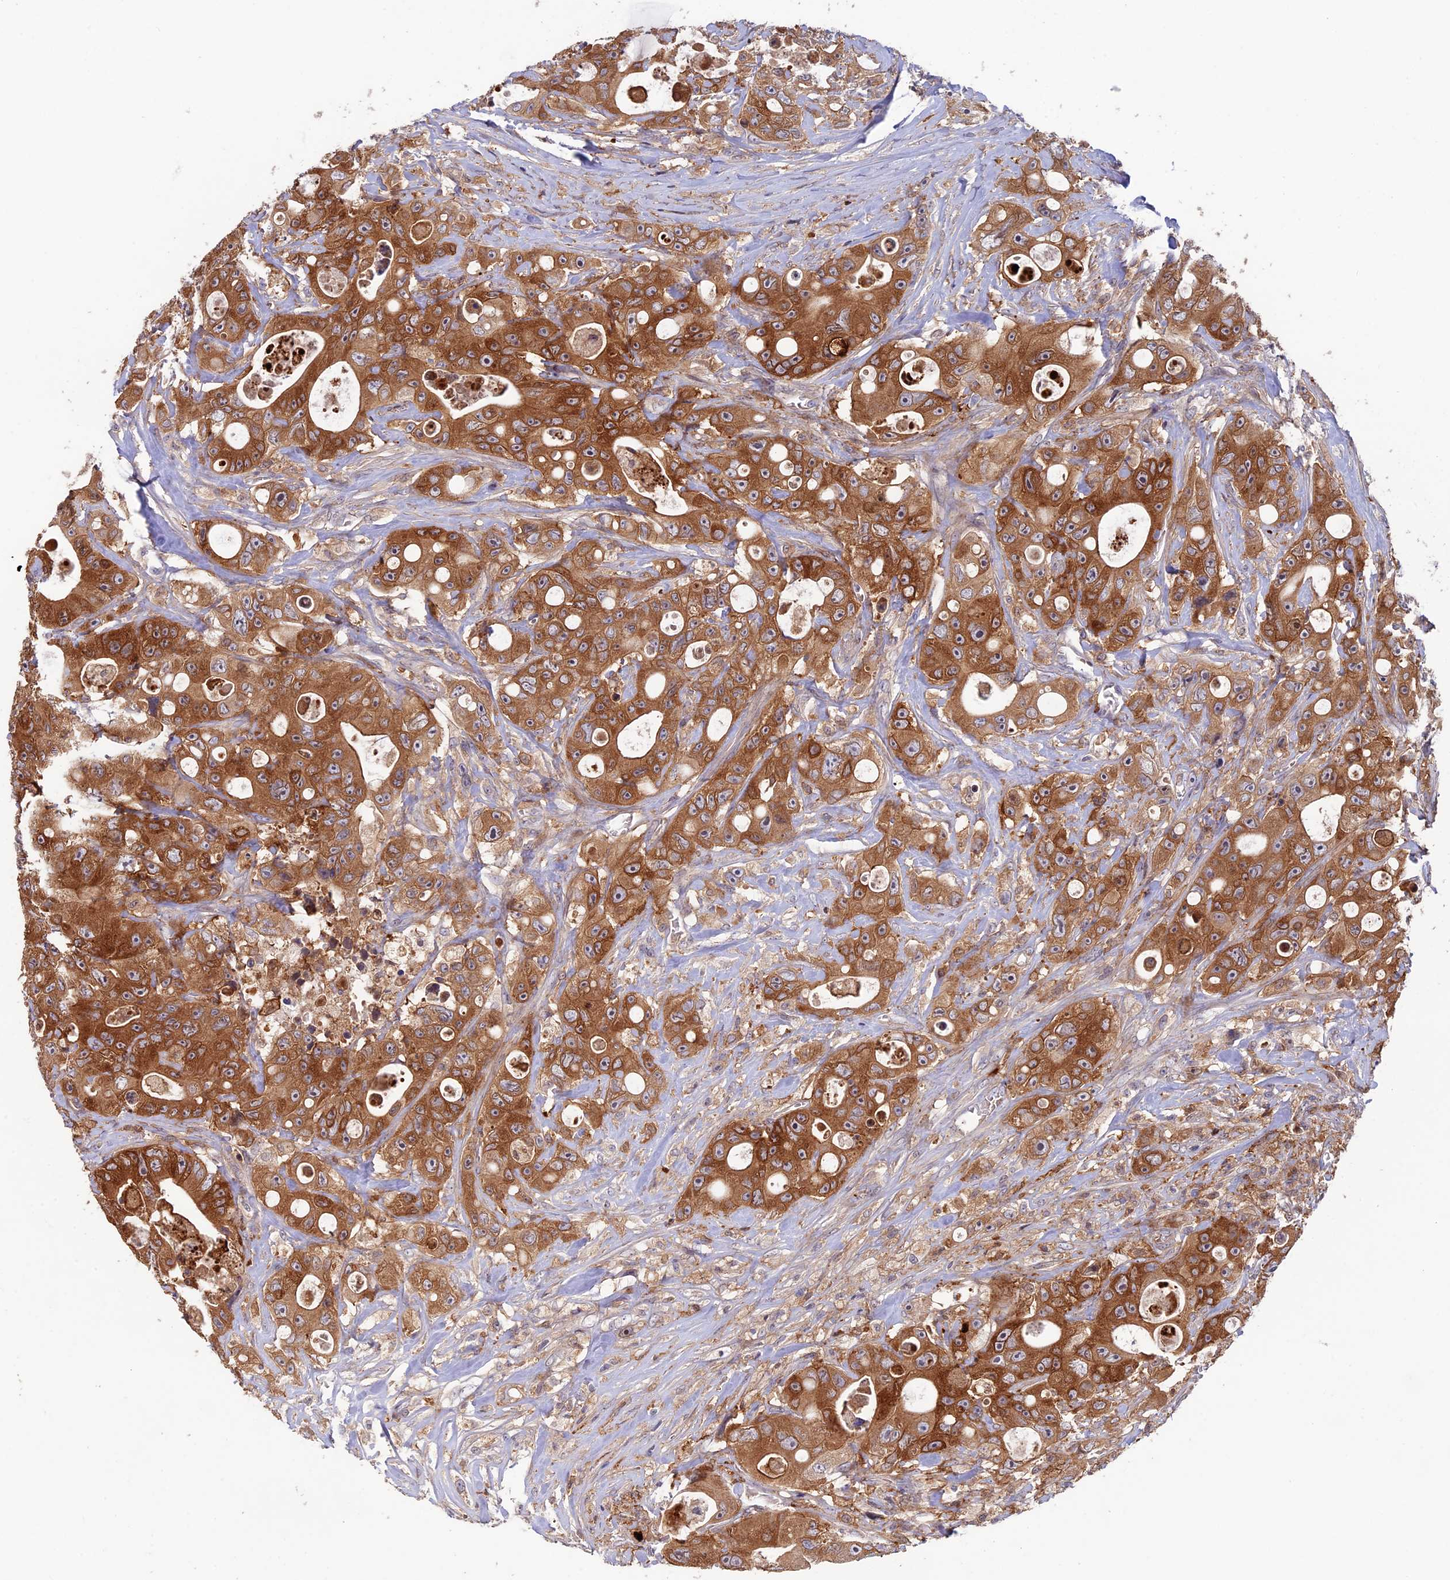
{"staining": {"intensity": "strong", "quantity": ">75%", "location": "cytoplasmic/membranous"}, "tissue": "colorectal cancer", "cell_type": "Tumor cells", "image_type": "cancer", "snomed": [{"axis": "morphology", "description": "Adenocarcinoma, NOS"}, {"axis": "topography", "description": "Colon"}], "caption": "Protein staining of colorectal adenocarcinoma tissue displays strong cytoplasmic/membranous staining in about >75% of tumor cells. (Brightfield microscopy of DAB IHC at high magnification).", "gene": "FERMT1", "patient": {"sex": "female", "age": 46}}